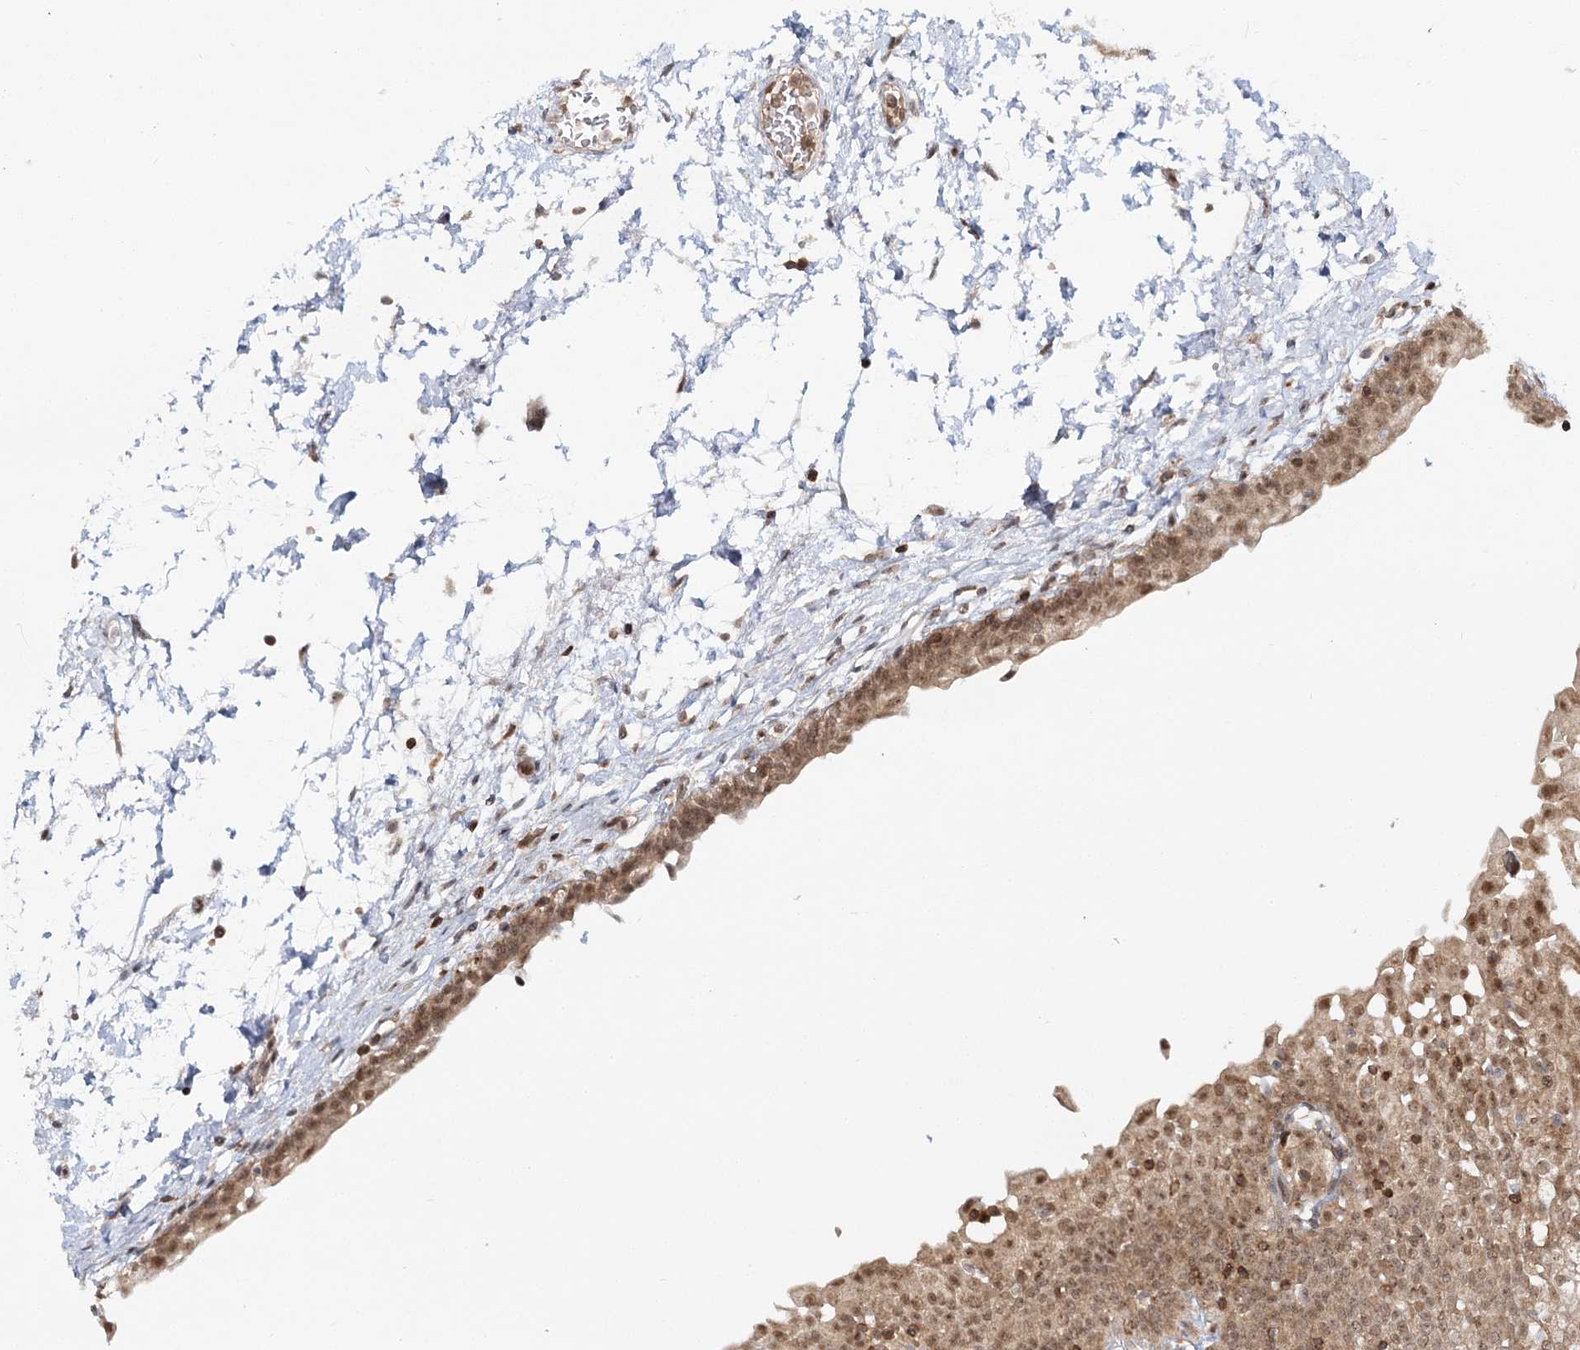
{"staining": {"intensity": "strong", "quantity": ">75%", "location": "cytoplasmic/membranous,nuclear"}, "tissue": "urinary bladder", "cell_type": "Urothelial cells", "image_type": "normal", "snomed": [{"axis": "morphology", "description": "Normal tissue, NOS"}, {"axis": "topography", "description": "Urinary bladder"}], "caption": "Unremarkable urinary bladder was stained to show a protein in brown. There is high levels of strong cytoplasmic/membranous,nuclear expression in about >75% of urothelial cells.", "gene": "FAM120B", "patient": {"sex": "male", "age": 55}}